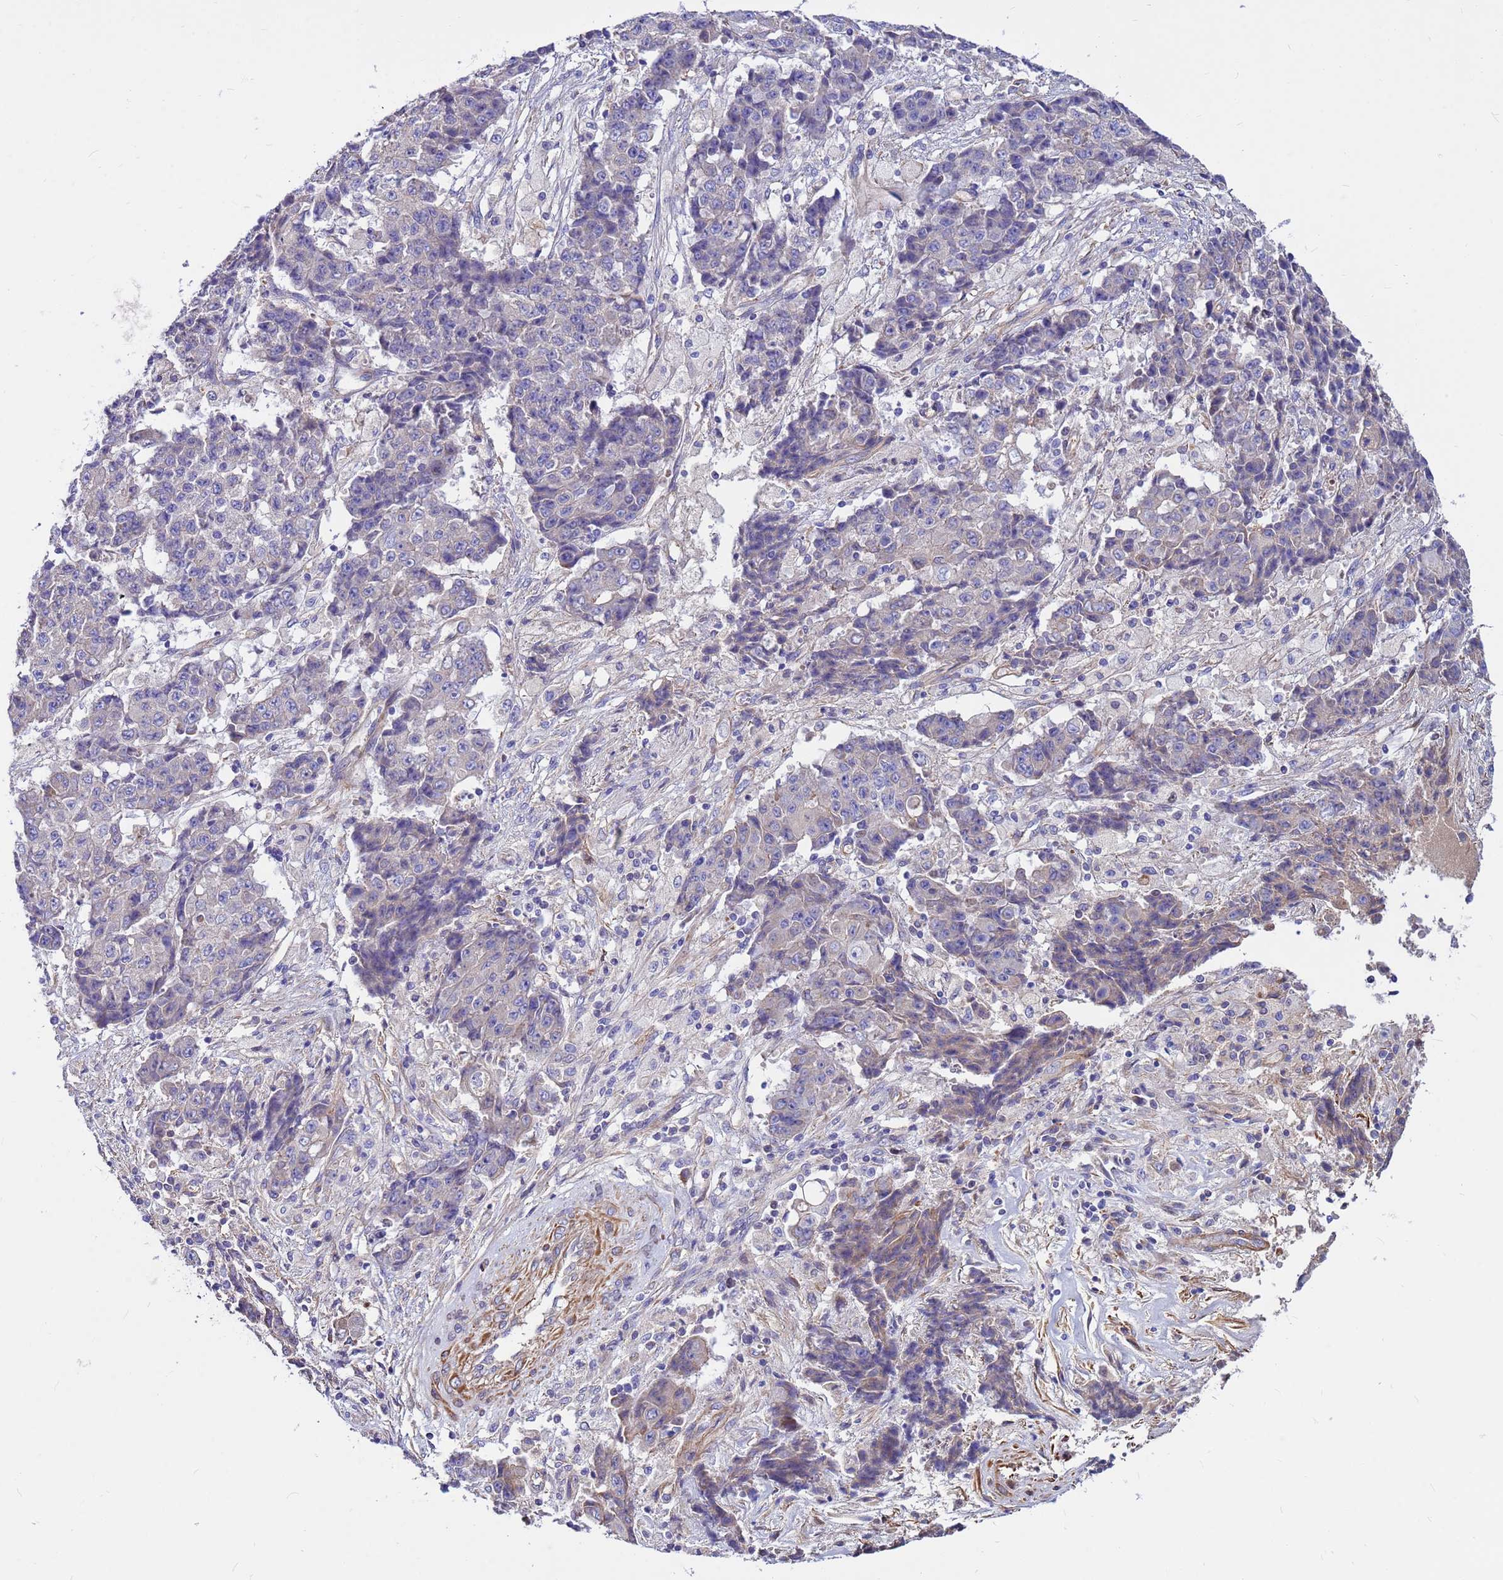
{"staining": {"intensity": "negative", "quantity": "none", "location": "none"}, "tissue": "ovarian cancer", "cell_type": "Tumor cells", "image_type": "cancer", "snomed": [{"axis": "morphology", "description": "Carcinoma, endometroid"}, {"axis": "topography", "description": "Ovary"}], "caption": "DAB (3,3'-diaminobenzidine) immunohistochemical staining of human endometroid carcinoma (ovarian) displays no significant staining in tumor cells.", "gene": "CRHBP", "patient": {"sex": "female", "age": 42}}